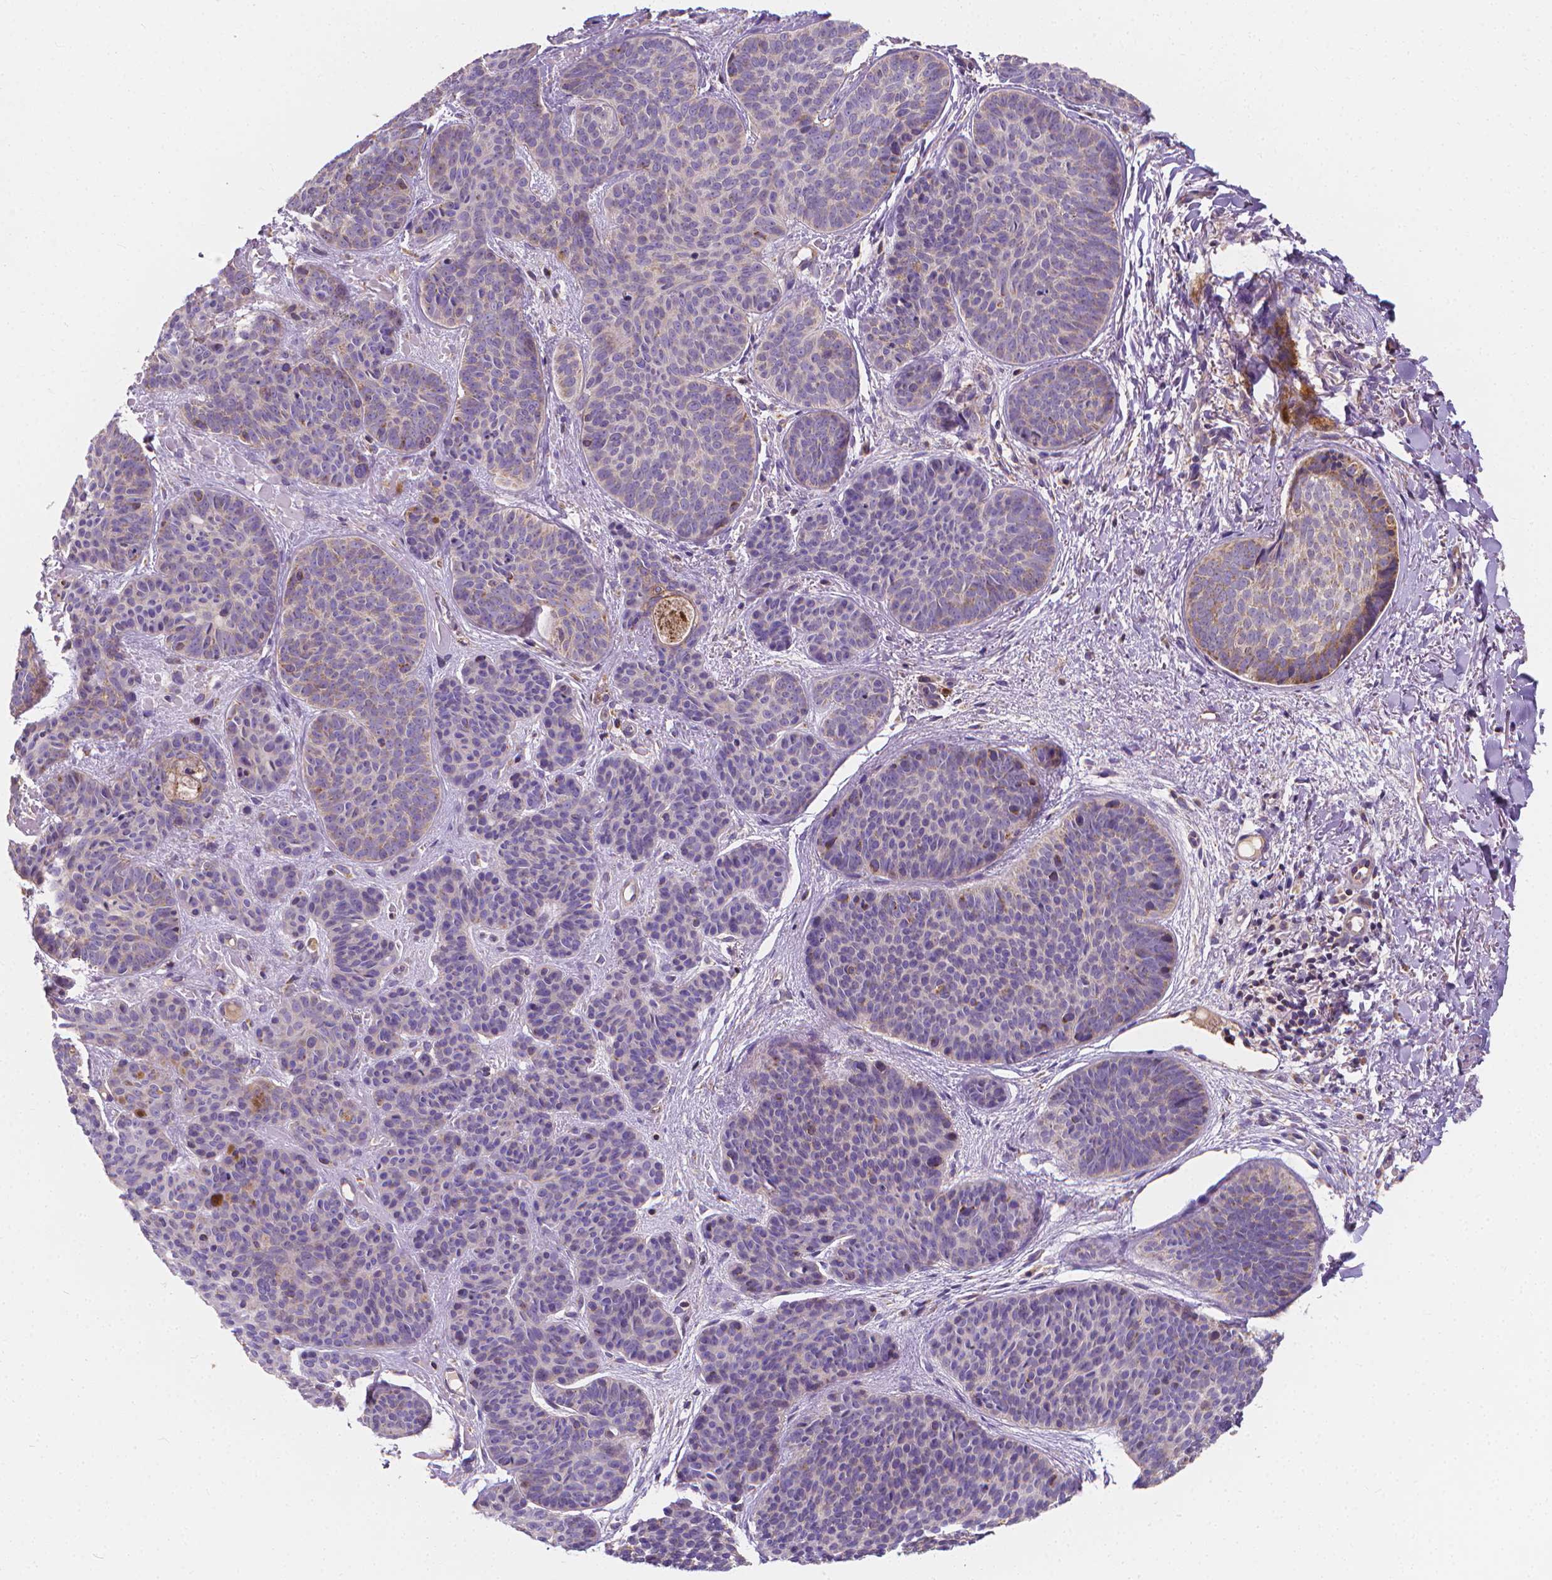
{"staining": {"intensity": "weak", "quantity": "<25%", "location": "cytoplasmic/membranous"}, "tissue": "skin cancer", "cell_type": "Tumor cells", "image_type": "cancer", "snomed": [{"axis": "morphology", "description": "Basal cell carcinoma"}, {"axis": "topography", "description": "Skin"}], "caption": "Protein analysis of skin cancer (basal cell carcinoma) demonstrates no significant positivity in tumor cells.", "gene": "SNCAIP", "patient": {"sex": "female", "age": 82}}